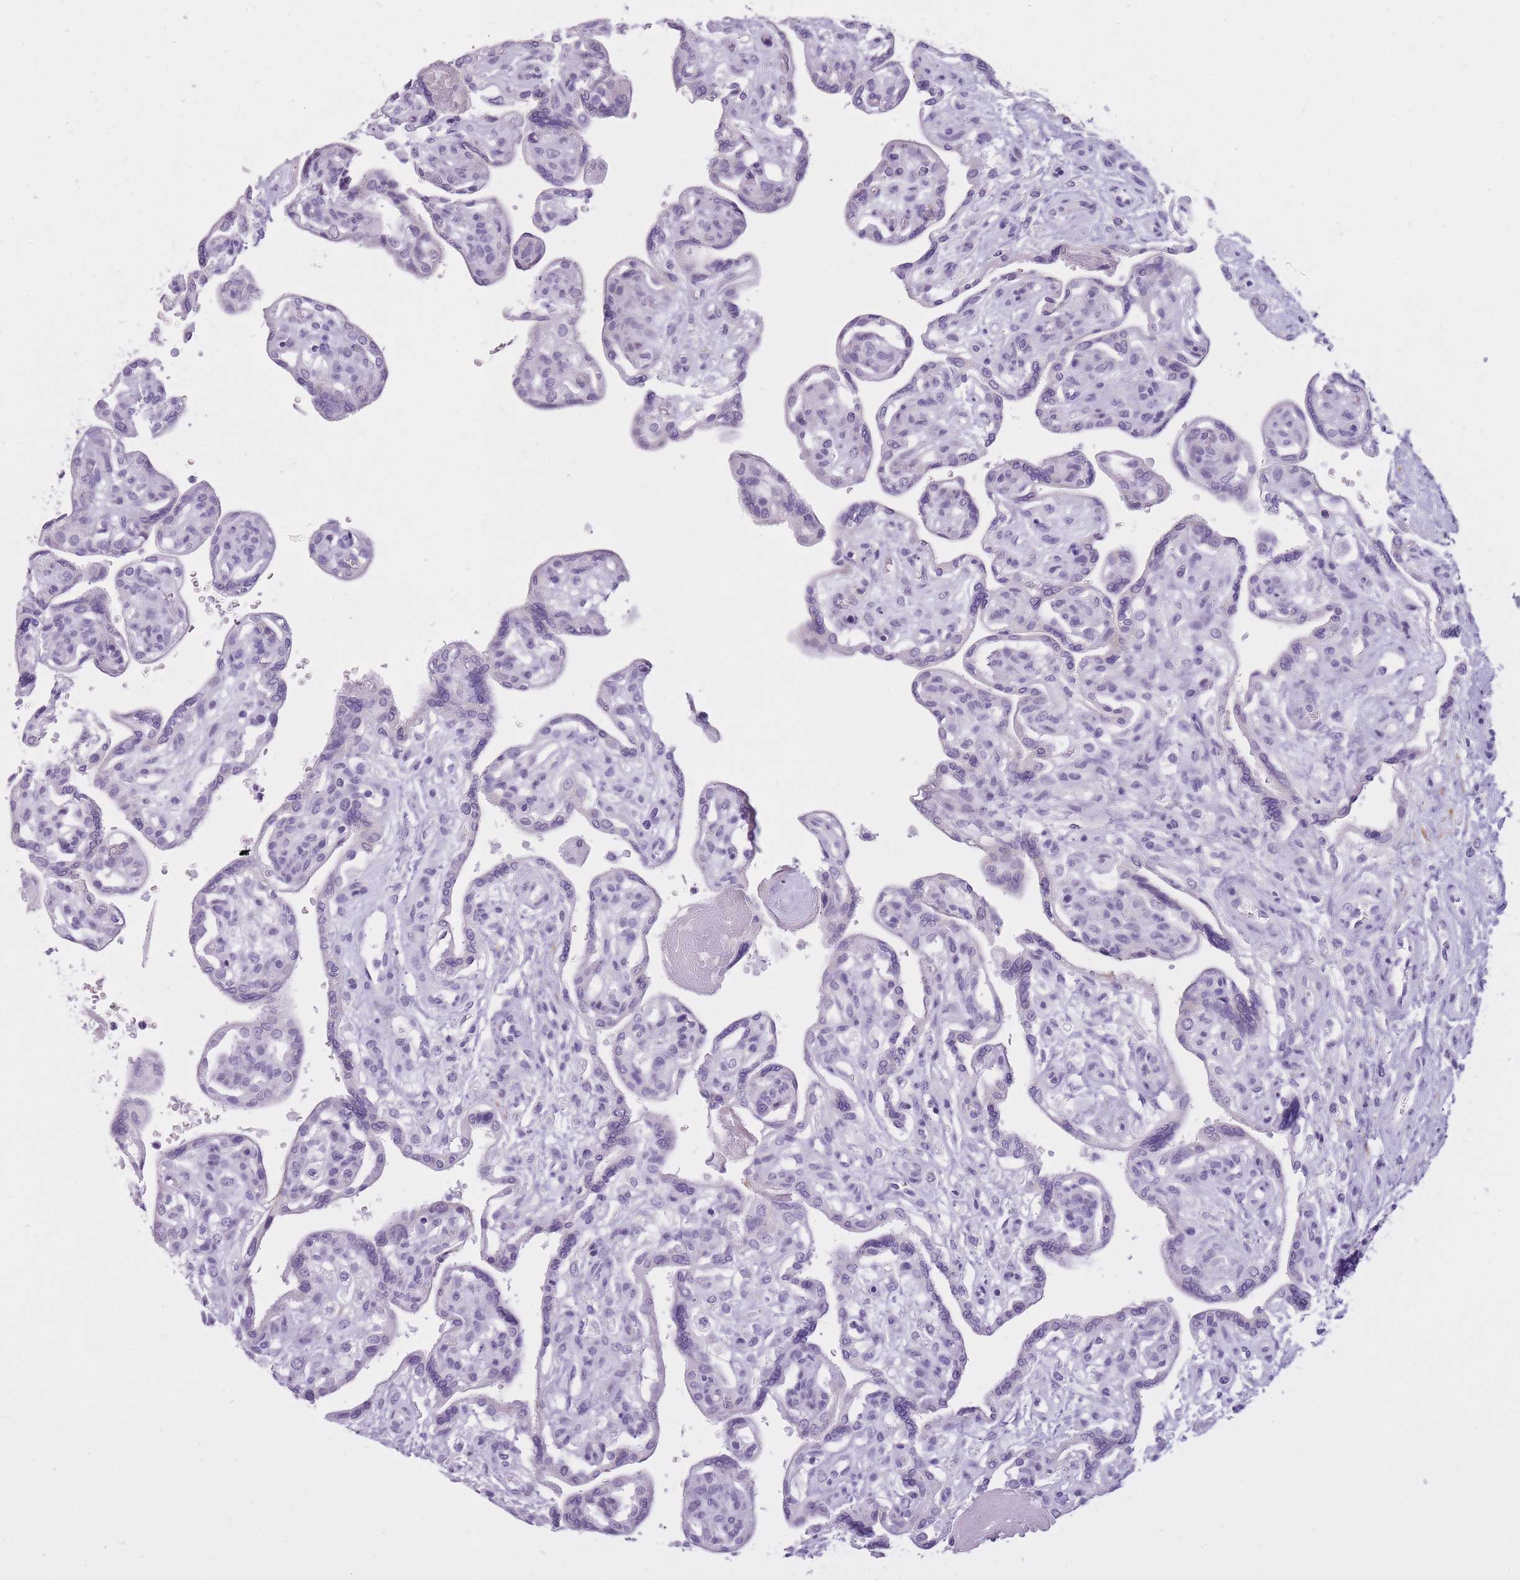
{"staining": {"intensity": "negative", "quantity": "none", "location": "none"}, "tissue": "placenta", "cell_type": "Decidual cells", "image_type": "normal", "snomed": [{"axis": "morphology", "description": "Normal tissue, NOS"}, {"axis": "topography", "description": "Placenta"}], "caption": "This is an IHC image of unremarkable placenta. There is no expression in decidual cells.", "gene": "GOLGA6A", "patient": {"sex": "female", "age": 39}}